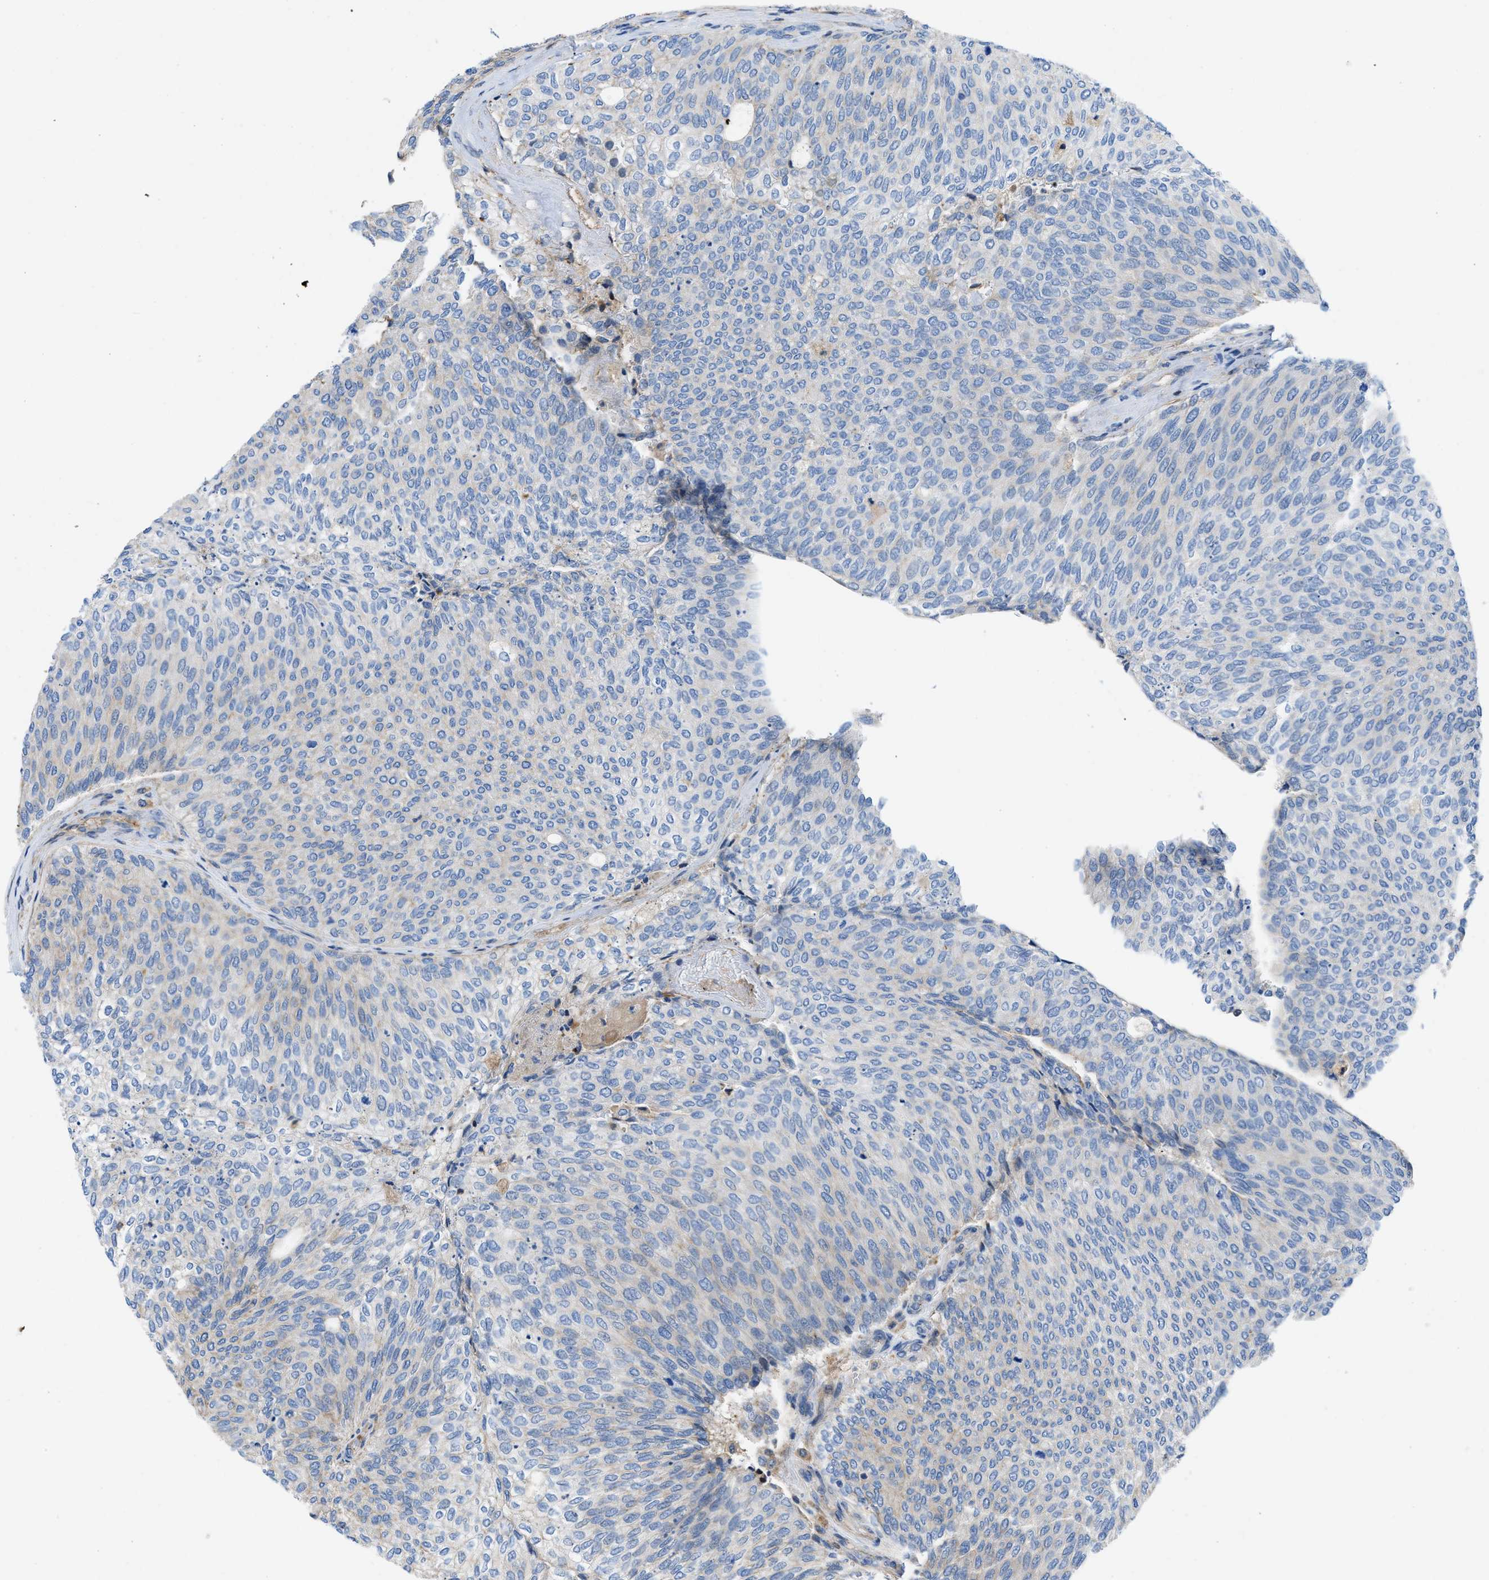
{"staining": {"intensity": "weak", "quantity": "<25%", "location": "cytoplasmic/membranous"}, "tissue": "urothelial cancer", "cell_type": "Tumor cells", "image_type": "cancer", "snomed": [{"axis": "morphology", "description": "Urothelial carcinoma, Low grade"}, {"axis": "topography", "description": "Urinary bladder"}], "caption": "Protein analysis of low-grade urothelial carcinoma exhibits no significant positivity in tumor cells.", "gene": "ATP6V0D1", "patient": {"sex": "female", "age": 79}}